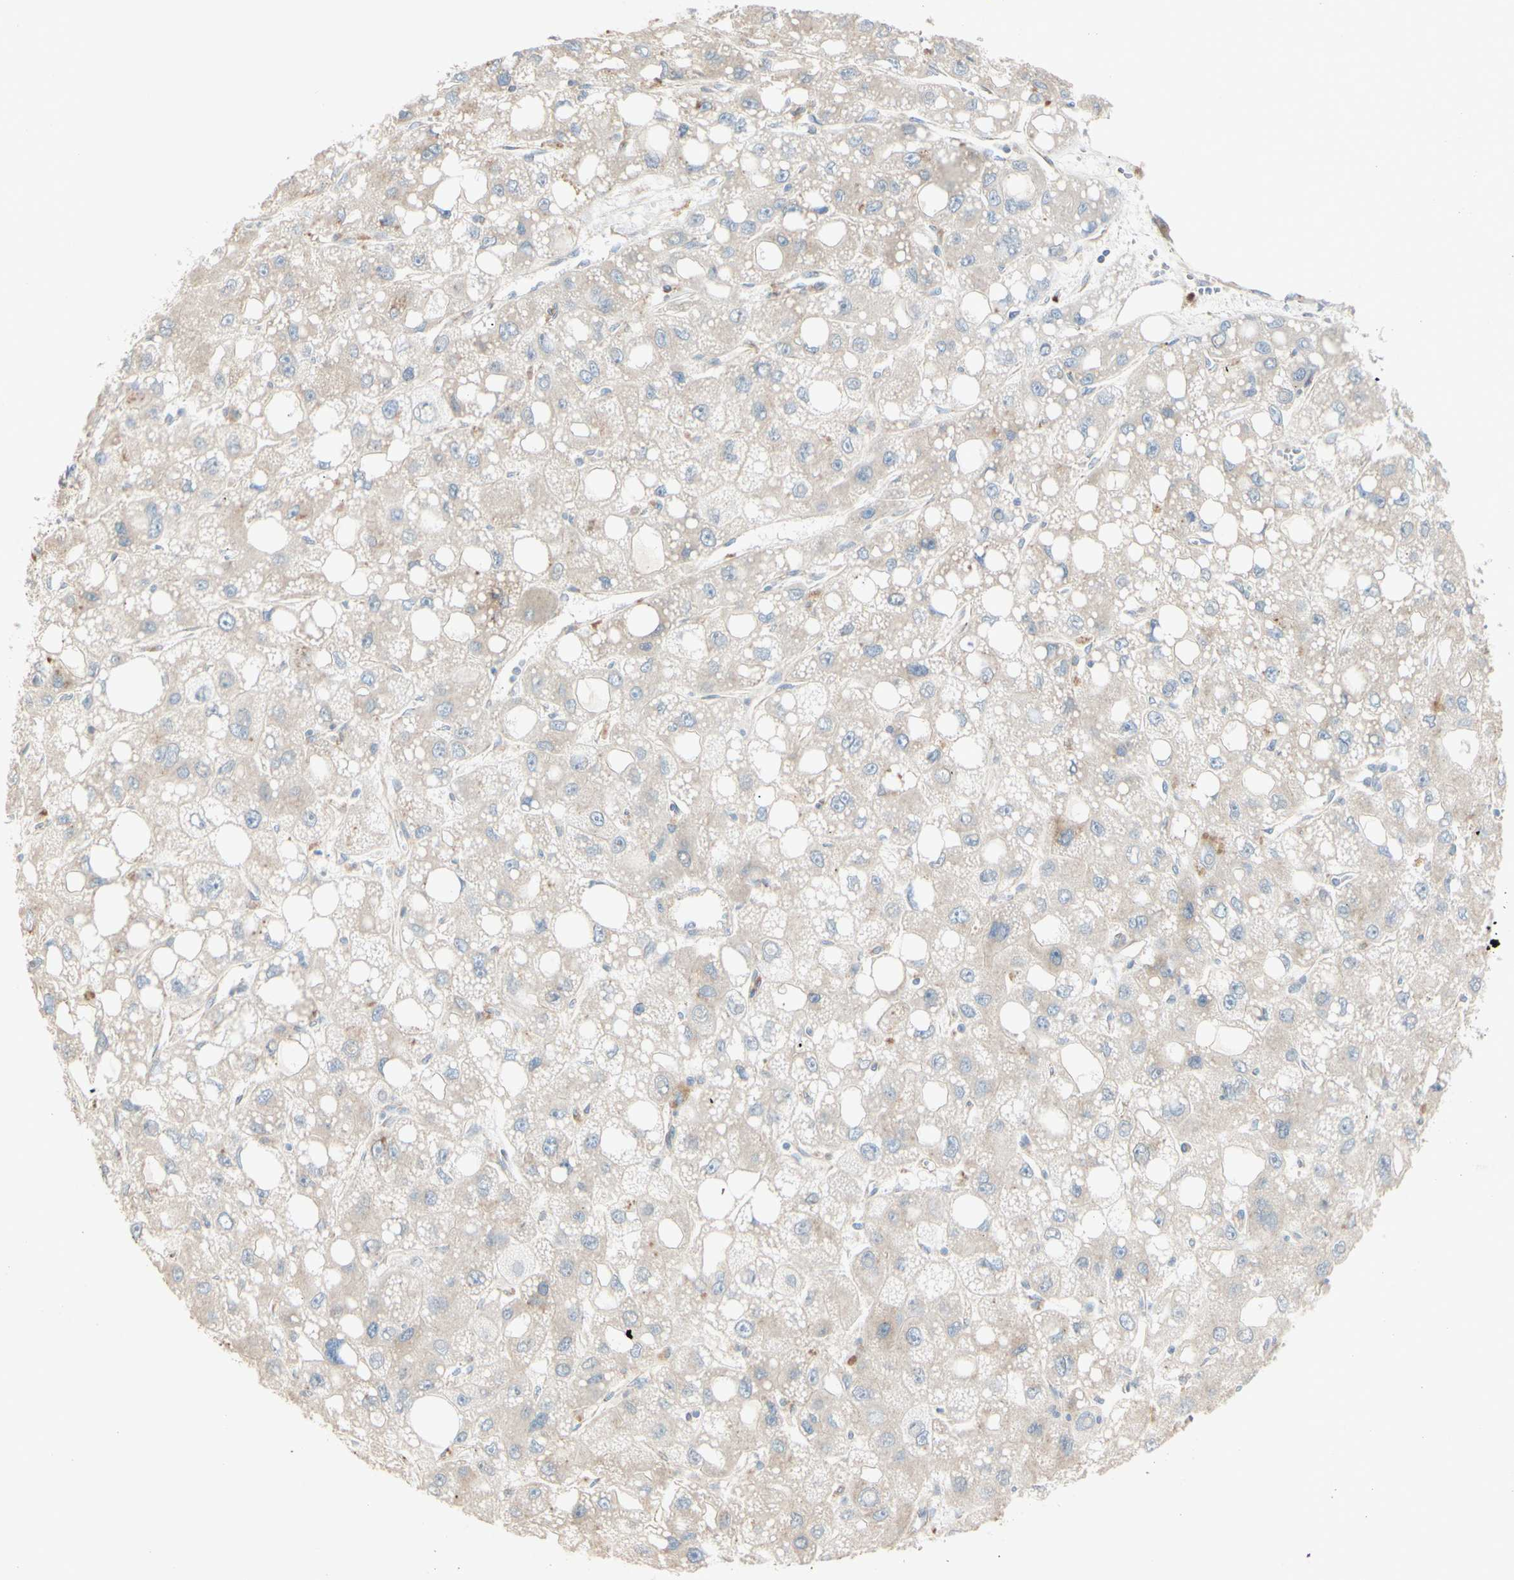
{"staining": {"intensity": "weak", "quantity": "25%-75%", "location": "cytoplasmic/membranous"}, "tissue": "liver cancer", "cell_type": "Tumor cells", "image_type": "cancer", "snomed": [{"axis": "morphology", "description": "Carcinoma, Hepatocellular, NOS"}, {"axis": "topography", "description": "Liver"}], "caption": "Tumor cells show low levels of weak cytoplasmic/membranous positivity in about 25%-75% of cells in human liver hepatocellular carcinoma.", "gene": "EPHA3", "patient": {"sex": "male", "age": 55}}